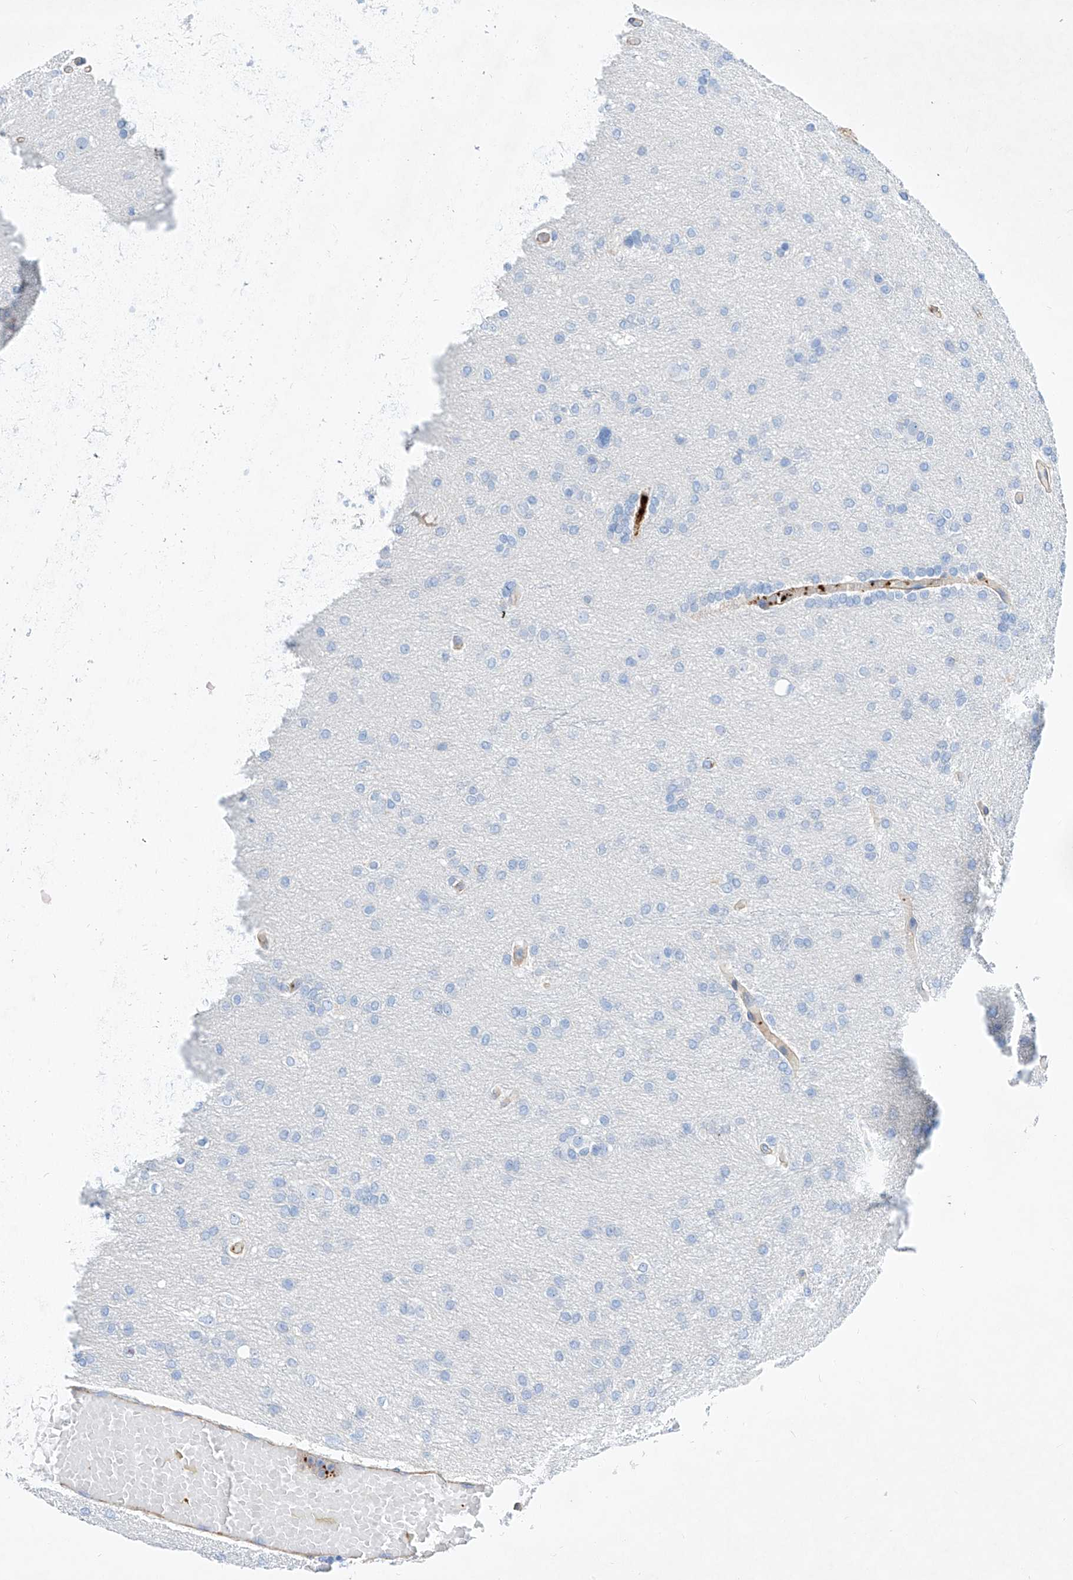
{"staining": {"intensity": "negative", "quantity": "none", "location": "none"}, "tissue": "glioma", "cell_type": "Tumor cells", "image_type": "cancer", "snomed": [{"axis": "morphology", "description": "Glioma, malignant, High grade"}, {"axis": "topography", "description": "Cerebral cortex"}], "caption": "The immunohistochemistry histopathology image has no significant staining in tumor cells of glioma tissue.", "gene": "TAS2R60", "patient": {"sex": "female", "age": 36}}